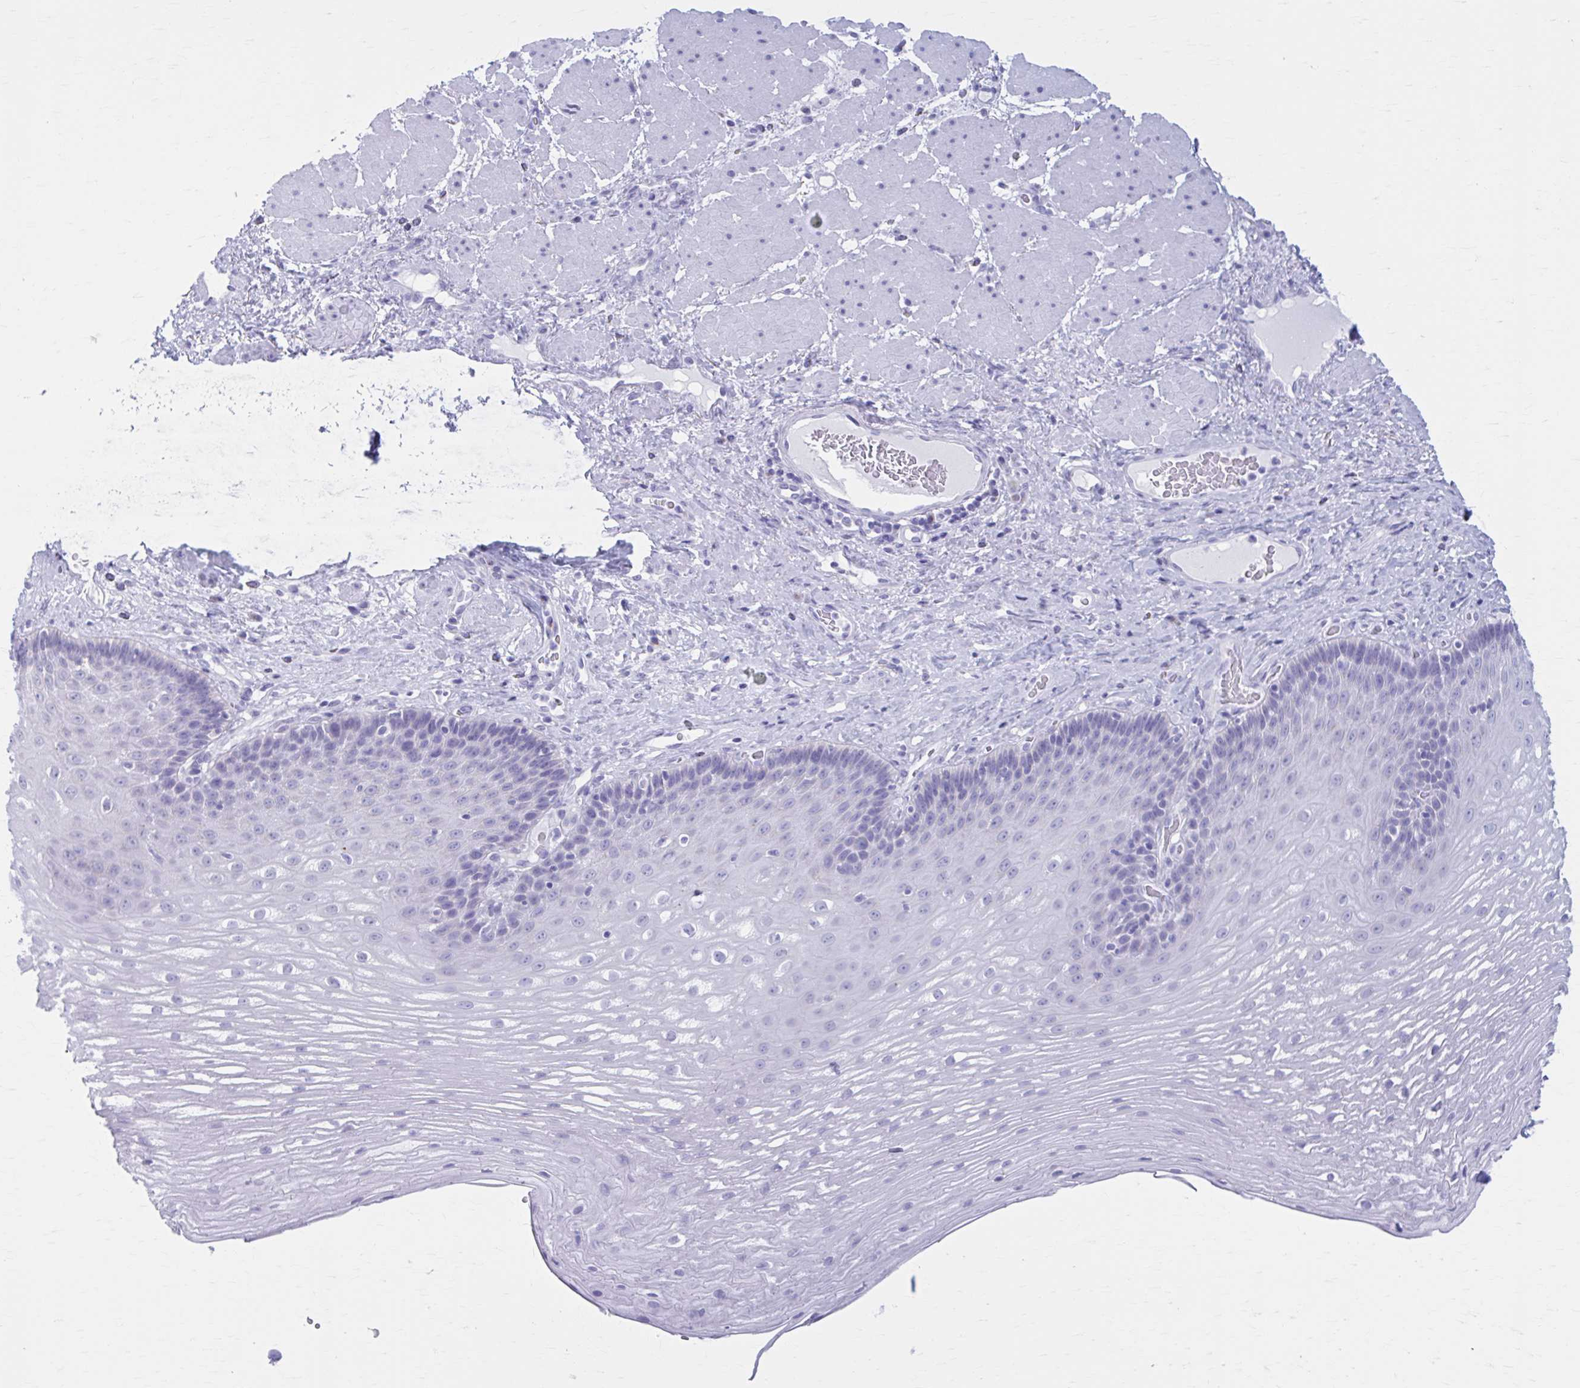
{"staining": {"intensity": "negative", "quantity": "none", "location": "none"}, "tissue": "esophagus", "cell_type": "Squamous epithelial cells", "image_type": "normal", "snomed": [{"axis": "morphology", "description": "Normal tissue, NOS"}, {"axis": "topography", "description": "Esophagus"}], "caption": "DAB (3,3'-diaminobenzidine) immunohistochemical staining of unremarkable esophagus exhibits no significant positivity in squamous epithelial cells.", "gene": "KCNE2", "patient": {"sex": "male", "age": 62}}